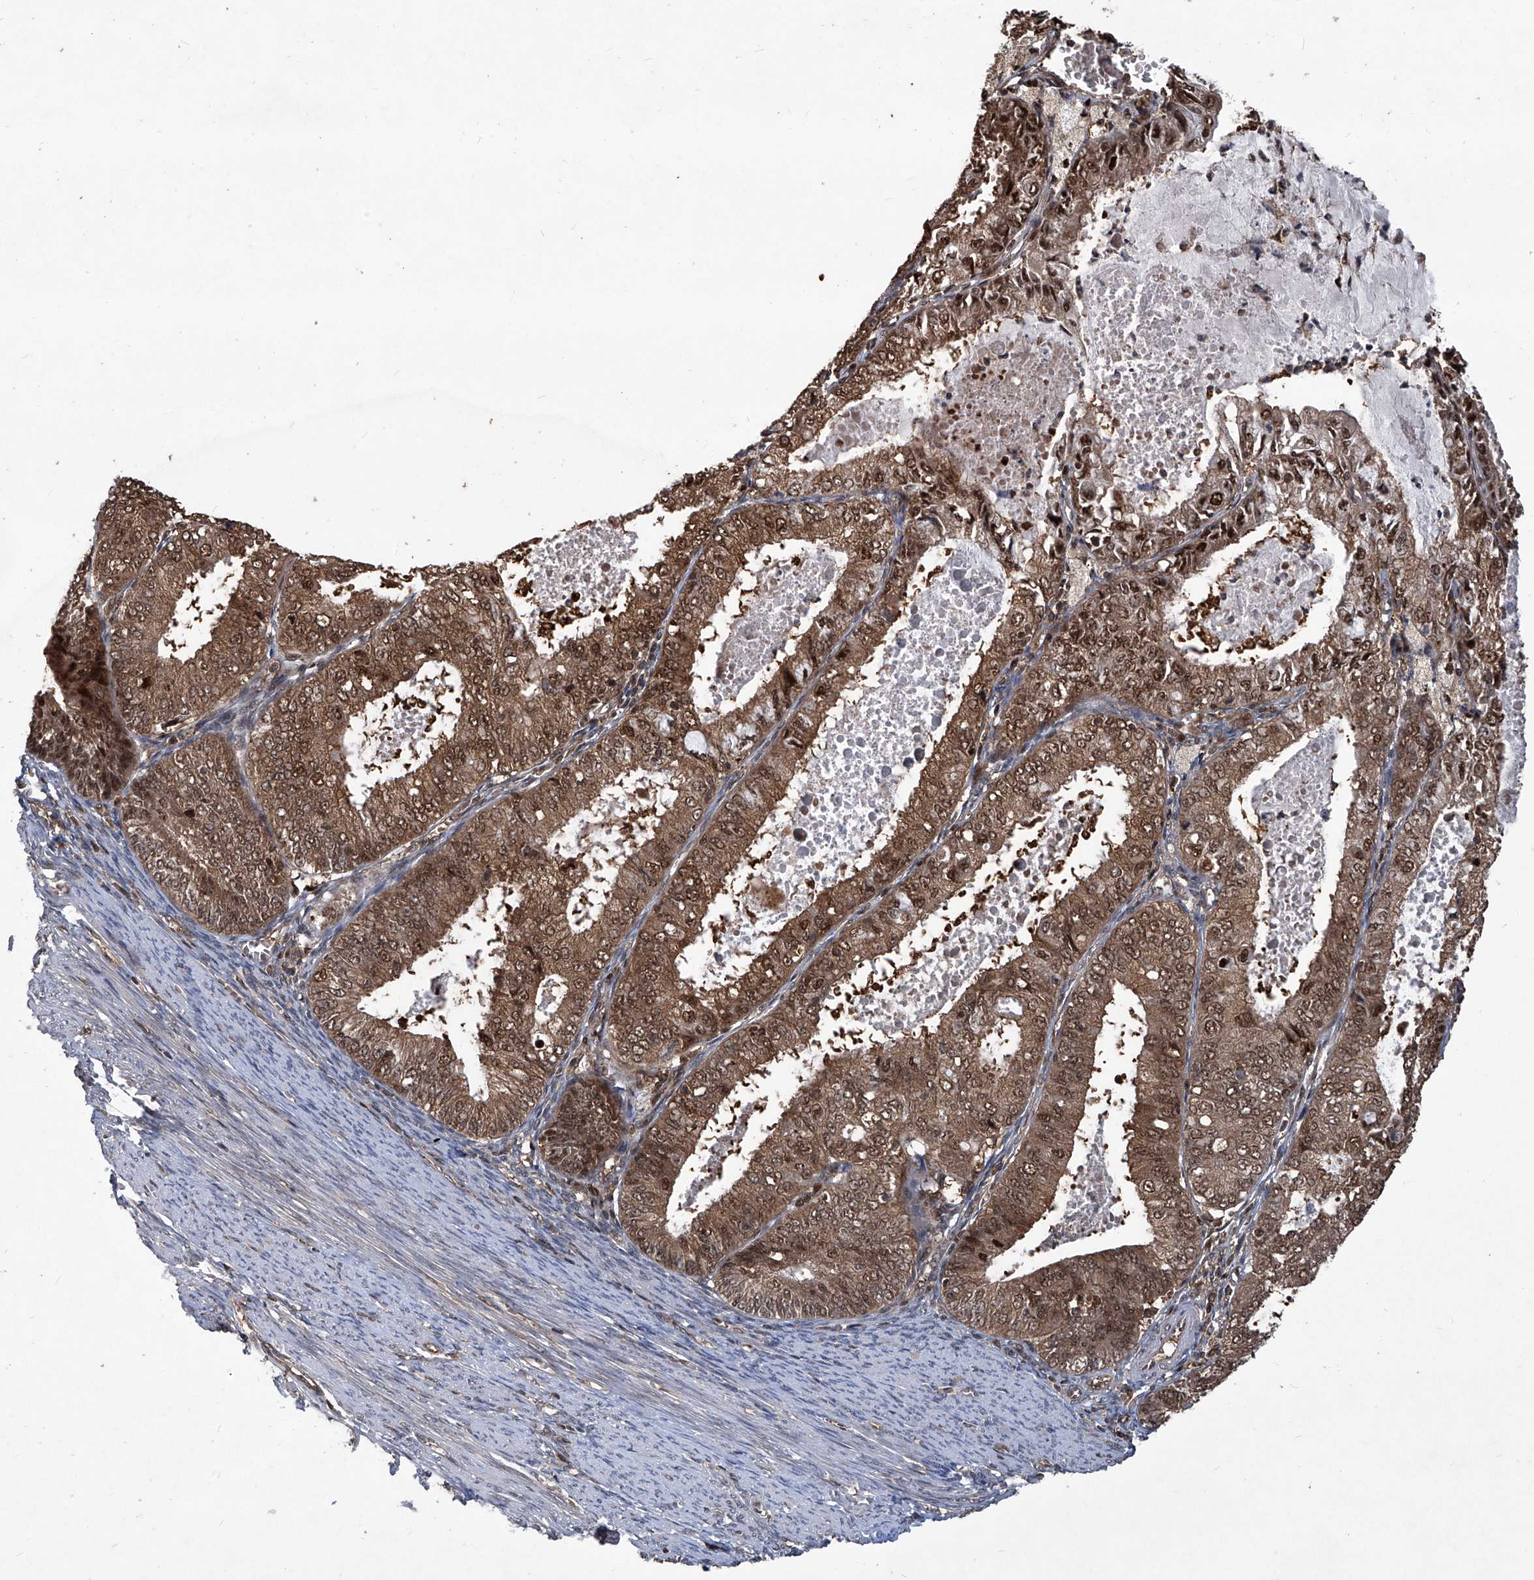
{"staining": {"intensity": "moderate", "quantity": ">75%", "location": "cytoplasmic/membranous,nuclear"}, "tissue": "endometrial cancer", "cell_type": "Tumor cells", "image_type": "cancer", "snomed": [{"axis": "morphology", "description": "Adenocarcinoma, NOS"}, {"axis": "topography", "description": "Endometrium"}], "caption": "A brown stain shows moderate cytoplasmic/membranous and nuclear positivity of a protein in endometrial cancer tumor cells. The staining is performed using DAB brown chromogen to label protein expression. The nuclei are counter-stained blue using hematoxylin.", "gene": "PSMB1", "patient": {"sex": "female", "age": 57}}